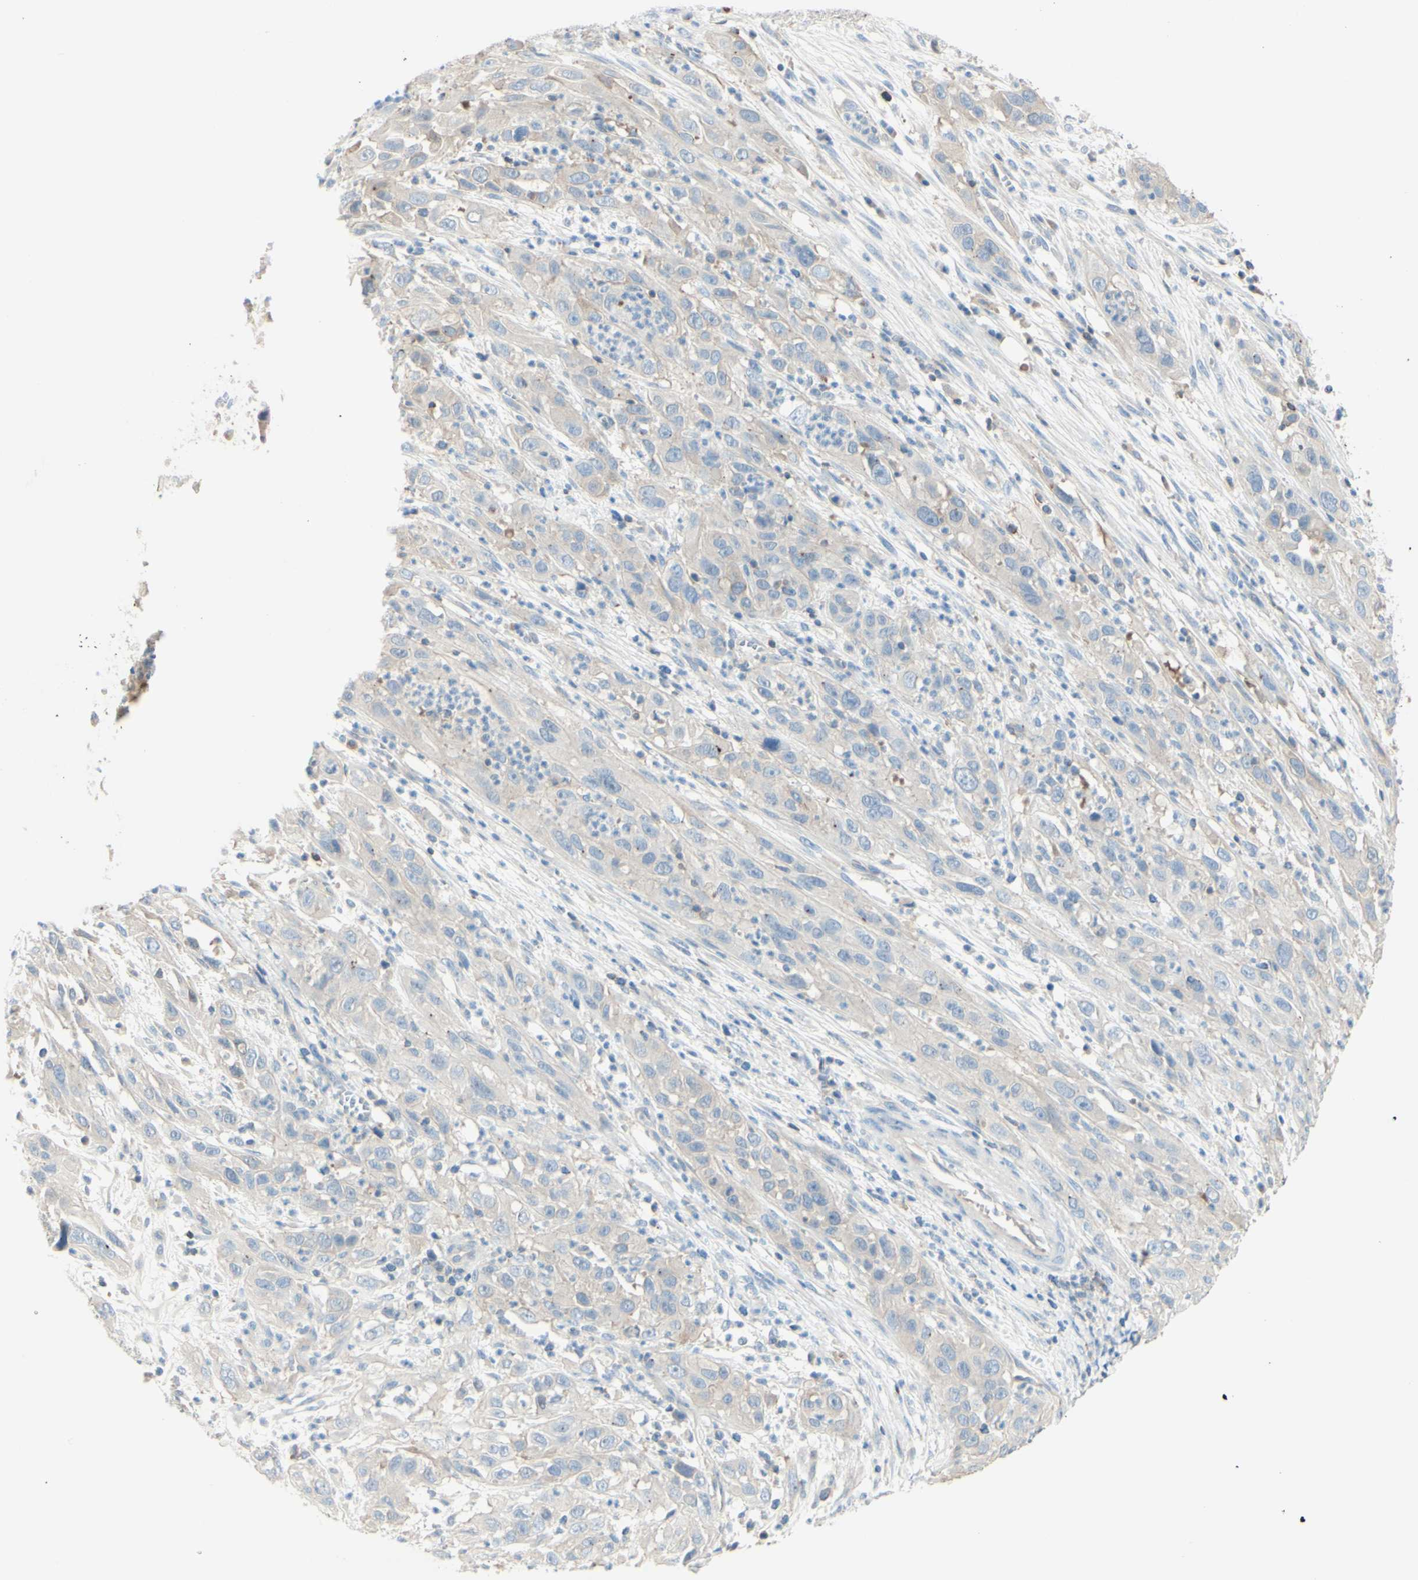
{"staining": {"intensity": "weak", "quantity": "<25%", "location": "cytoplasmic/membranous"}, "tissue": "cervical cancer", "cell_type": "Tumor cells", "image_type": "cancer", "snomed": [{"axis": "morphology", "description": "Squamous cell carcinoma, NOS"}, {"axis": "topography", "description": "Cervix"}], "caption": "A micrograph of human cervical cancer (squamous cell carcinoma) is negative for staining in tumor cells.", "gene": "MTM1", "patient": {"sex": "female", "age": 32}}